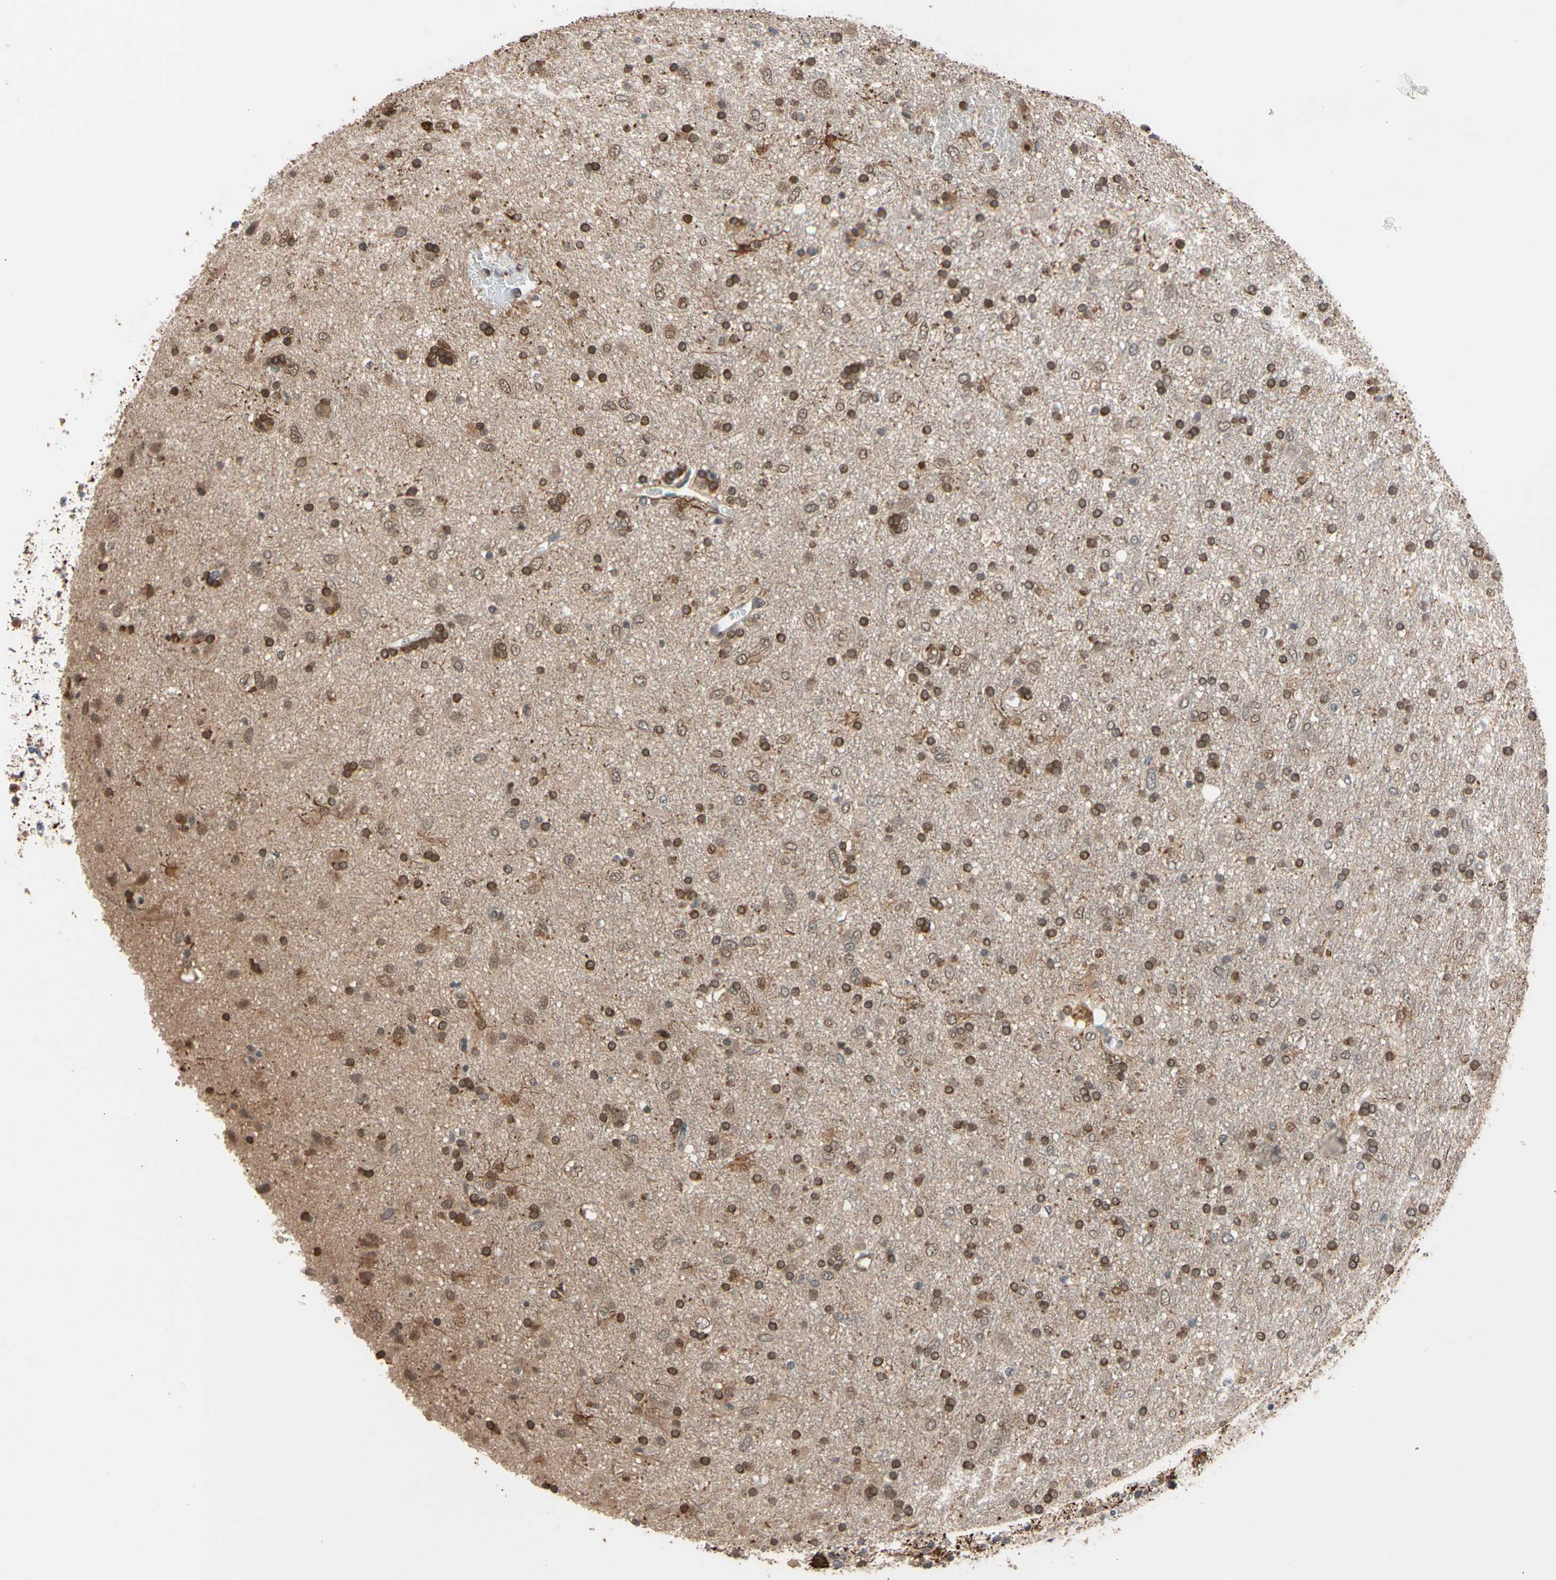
{"staining": {"intensity": "moderate", "quantity": ">75%", "location": "cytoplasmic/membranous"}, "tissue": "glioma", "cell_type": "Tumor cells", "image_type": "cancer", "snomed": [{"axis": "morphology", "description": "Glioma, malignant, Low grade"}, {"axis": "topography", "description": "Brain"}], "caption": "High-power microscopy captured an immunohistochemistry micrograph of low-grade glioma (malignant), revealing moderate cytoplasmic/membranous positivity in approximately >75% of tumor cells.", "gene": "NGEF", "patient": {"sex": "male", "age": 77}}